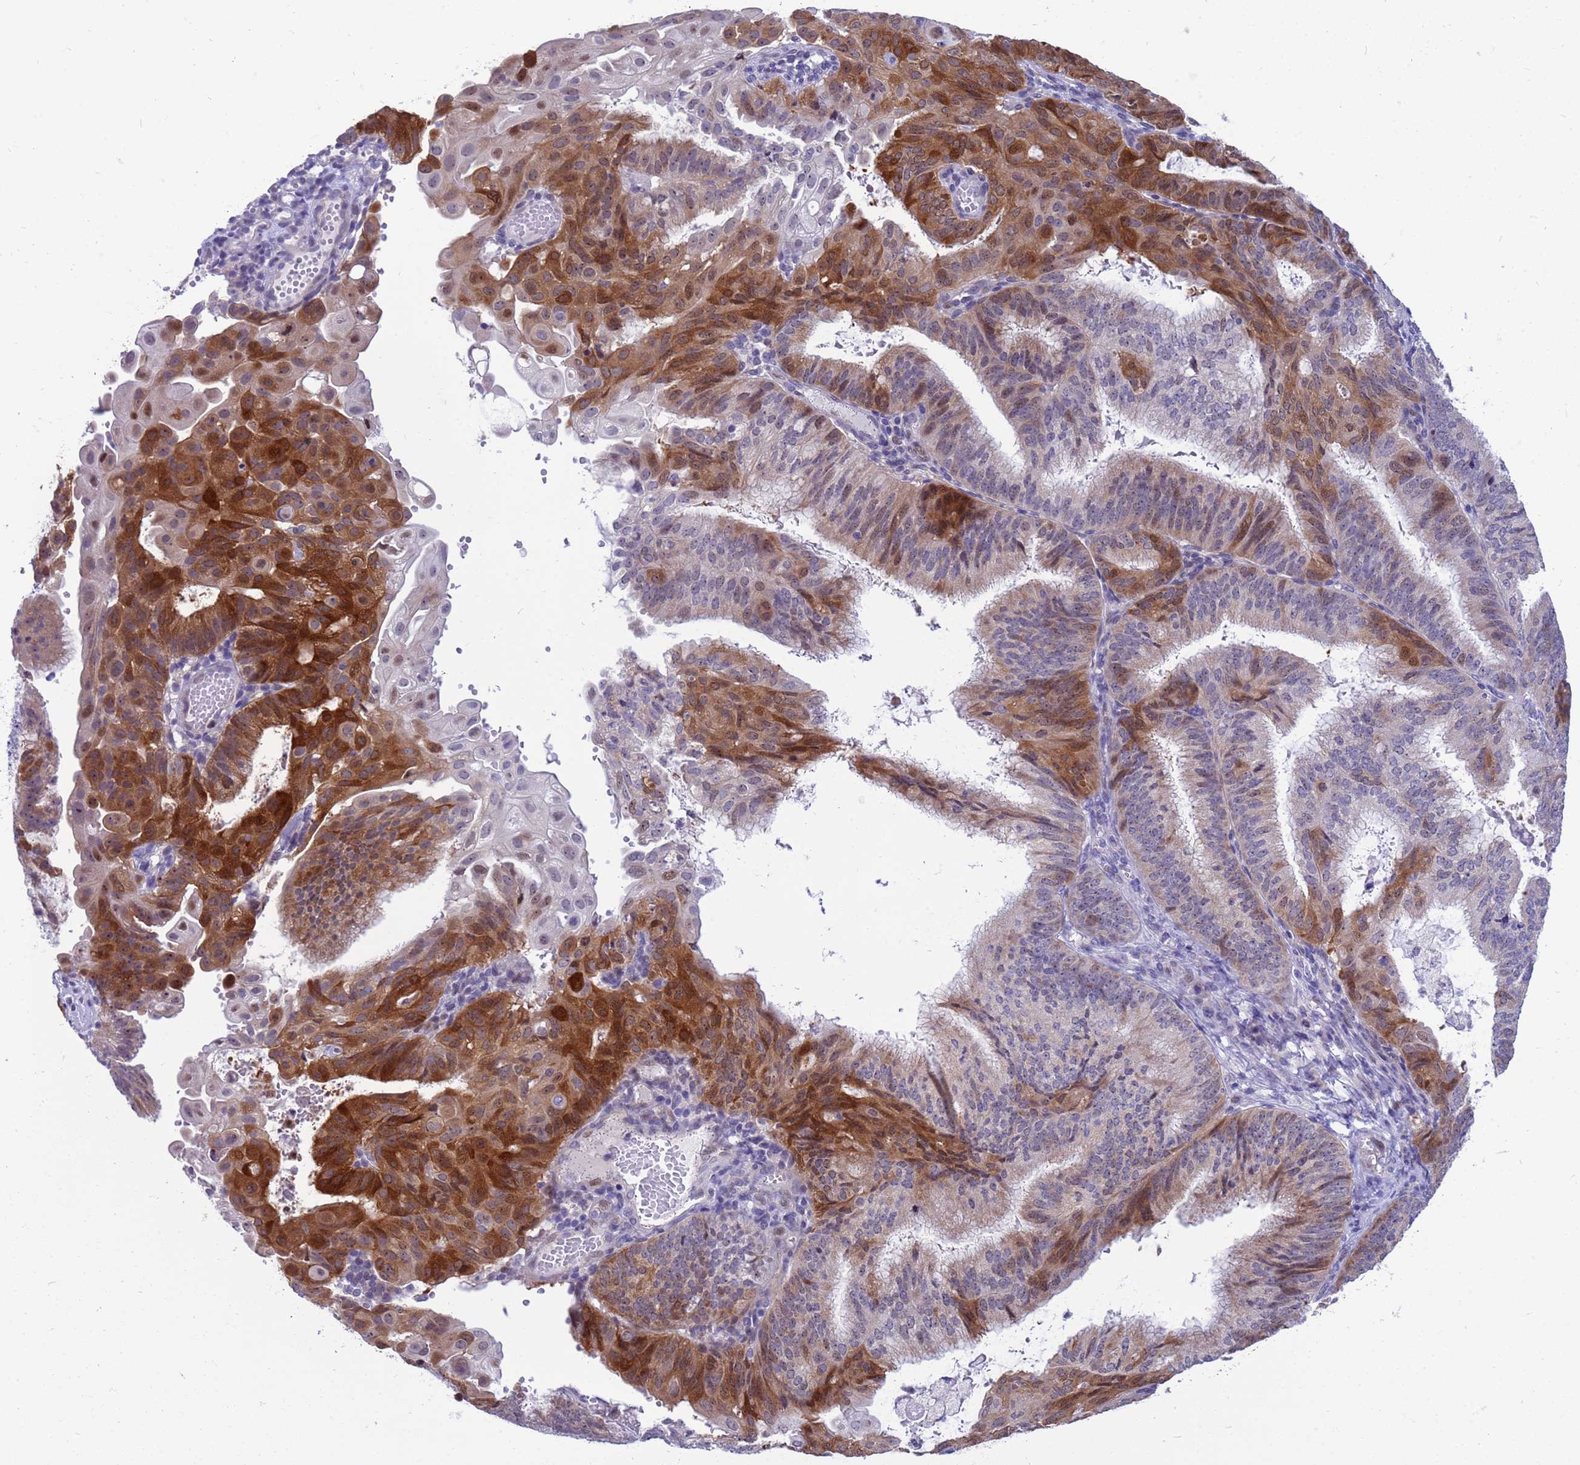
{"staining": {"intensity": "strong", "quantity": "25%-75%", "location": "cytoplasmic/membranous"}, "tissue": "endometrial cancer", "cell_type": "Tumor cells", "image_type": "cancer", "snomed": [{"axis": "morphology", "description": "Adenocarcinoma, NOS"}, {"axis": "topography", "description": "Endometrium"}], "caption": "Protein expression analysis of endometrial adenocarcinoma exhibits strong cytoplasmic/membranous positivity in approximately 25%-75% of tumor cells.", "gene": "LRATD1", "patient": {"sex": "female", "age": 49}}